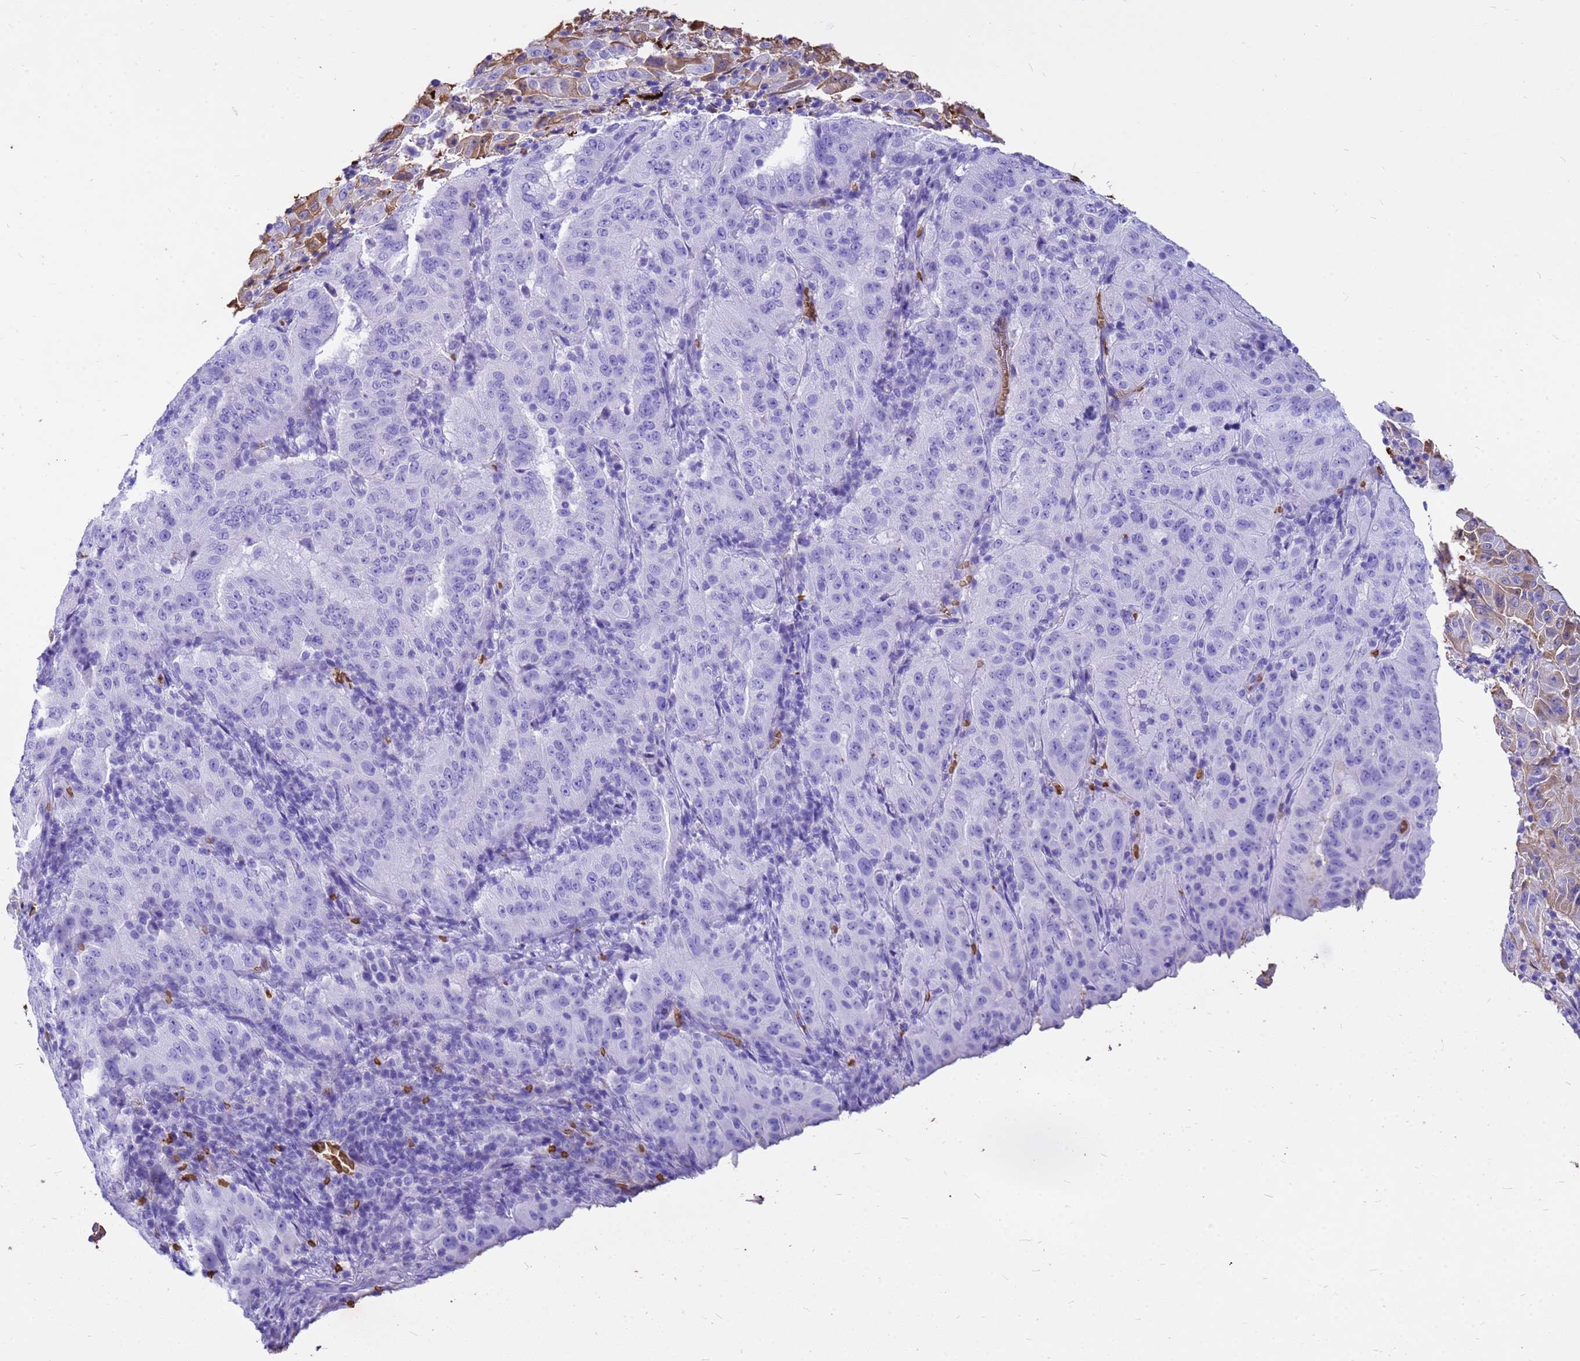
{"staining": {"intensity": "negative", "quantity": "none", "location": "none"}, "tissue": "pancreatic cancer", "cell_type": "Tumor cells", "image_type": "cancer", "snomed": [{"axis": "morphology", "description": "Adenocarcinoma, NOS"}, {"axis": "topography", "description": "Pancreas"}], "caption": "High magnification brightfield microscopy of pancreatic cancer (adenocarcinoma) stained with DAB (3,3'-diaminobenzidine) (brown) and counterstained with hematoxylin (blue): tumor cells show no significant positivity. Brightfield microscopy of IHC stained with DAB (3,3'-diaminobenzidine) (brown) and hematoxylin (blue), captured at high magnification.", "gene": "HBA2", "patient": {"sex": "male", "age": 63}}